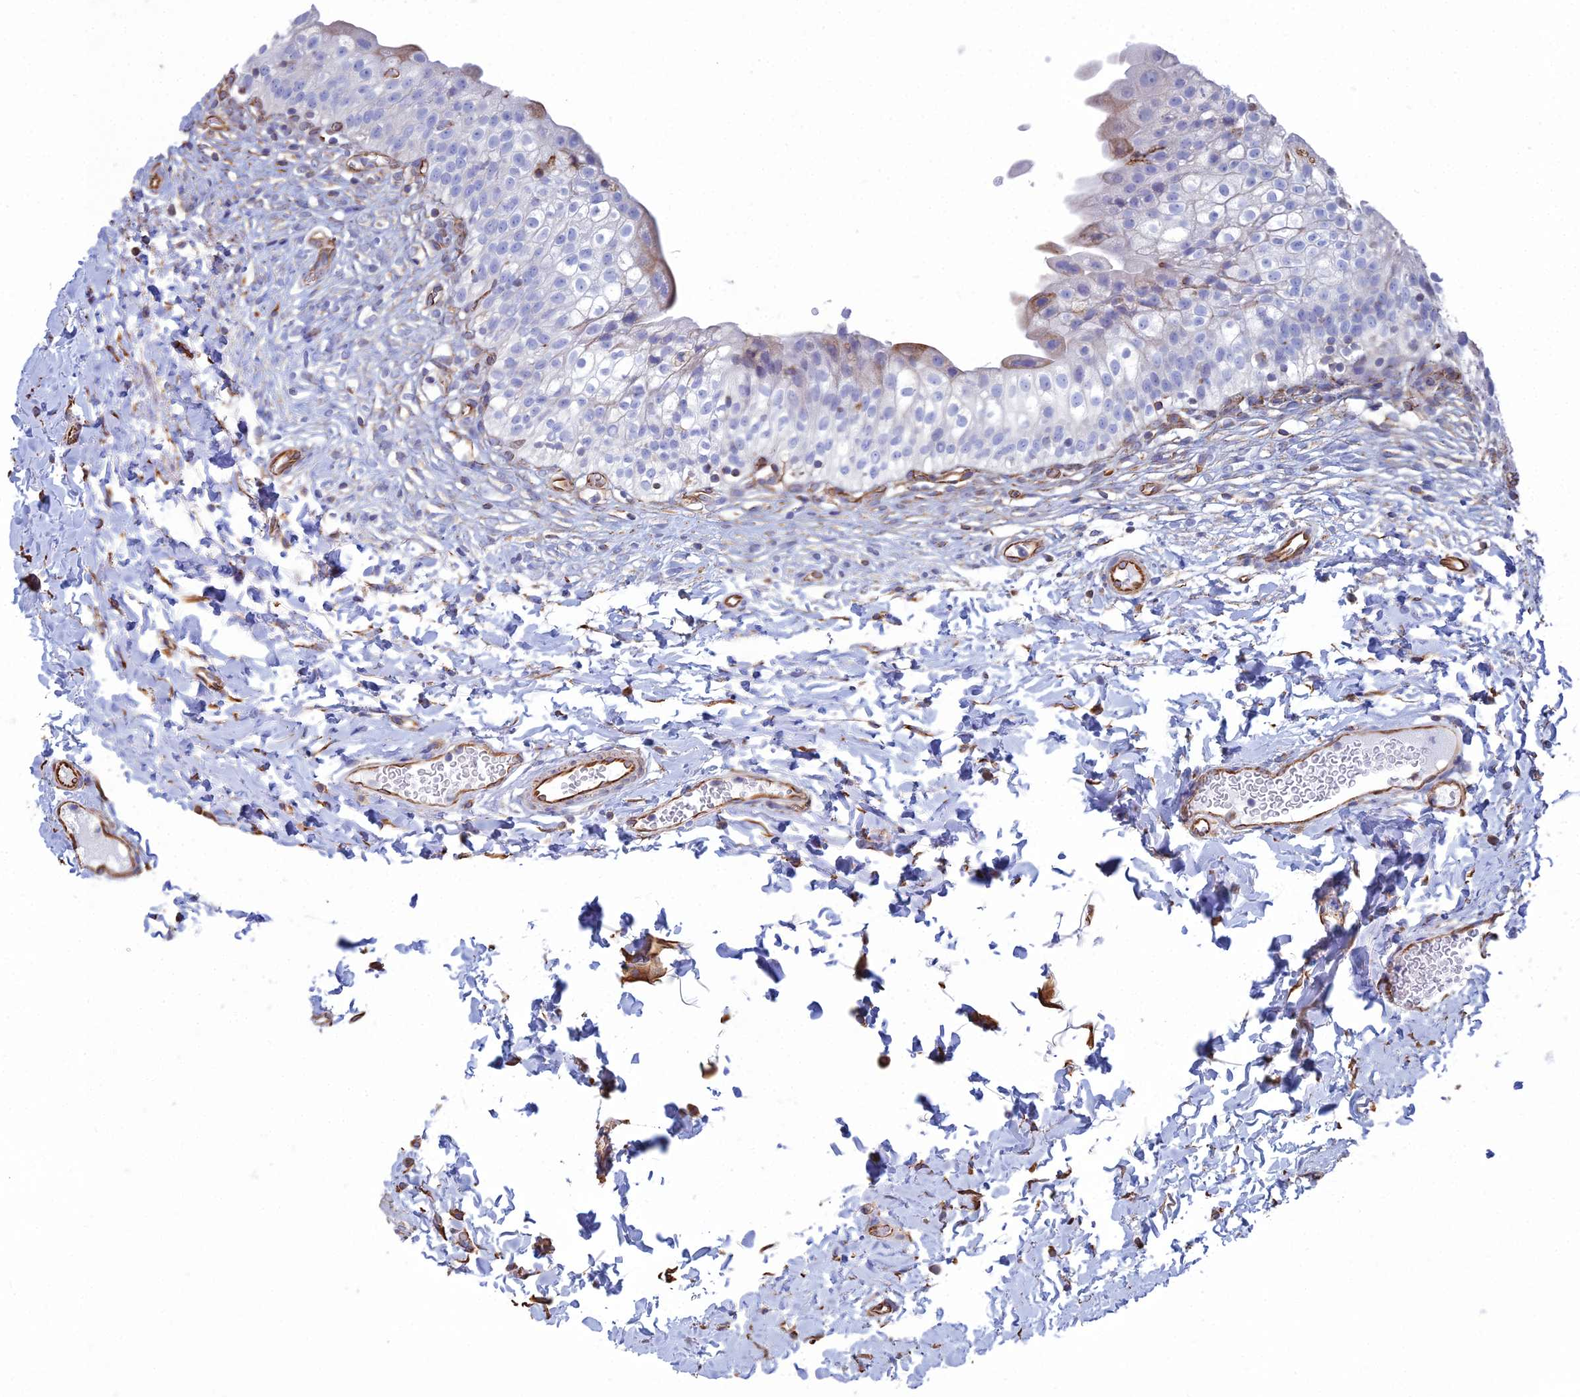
{"staining": {"intensity": "negative", "quantity": "none", "location": "none"}, "tissue": "urinary bladder", "cell_type": "Urothelial cells", "image_type": "normal", "snomed": [{"axis": "morphology", "description": "Normal tissue, NOS"}, {"axis": "topography", "description": "Urinary bladder"}], "caption": "Protein analysis of normal urinary bladder exhibits no significant expression in urothelial cells. Brightfield microscopy of immunohistochemistry stained with DAB (3,3'-diaminobenzidine) (brown) and hematoxylin (blue), captured at high magnification.", "gene": "CLVS2", "patient": {"sex": "male", "age": 55}}